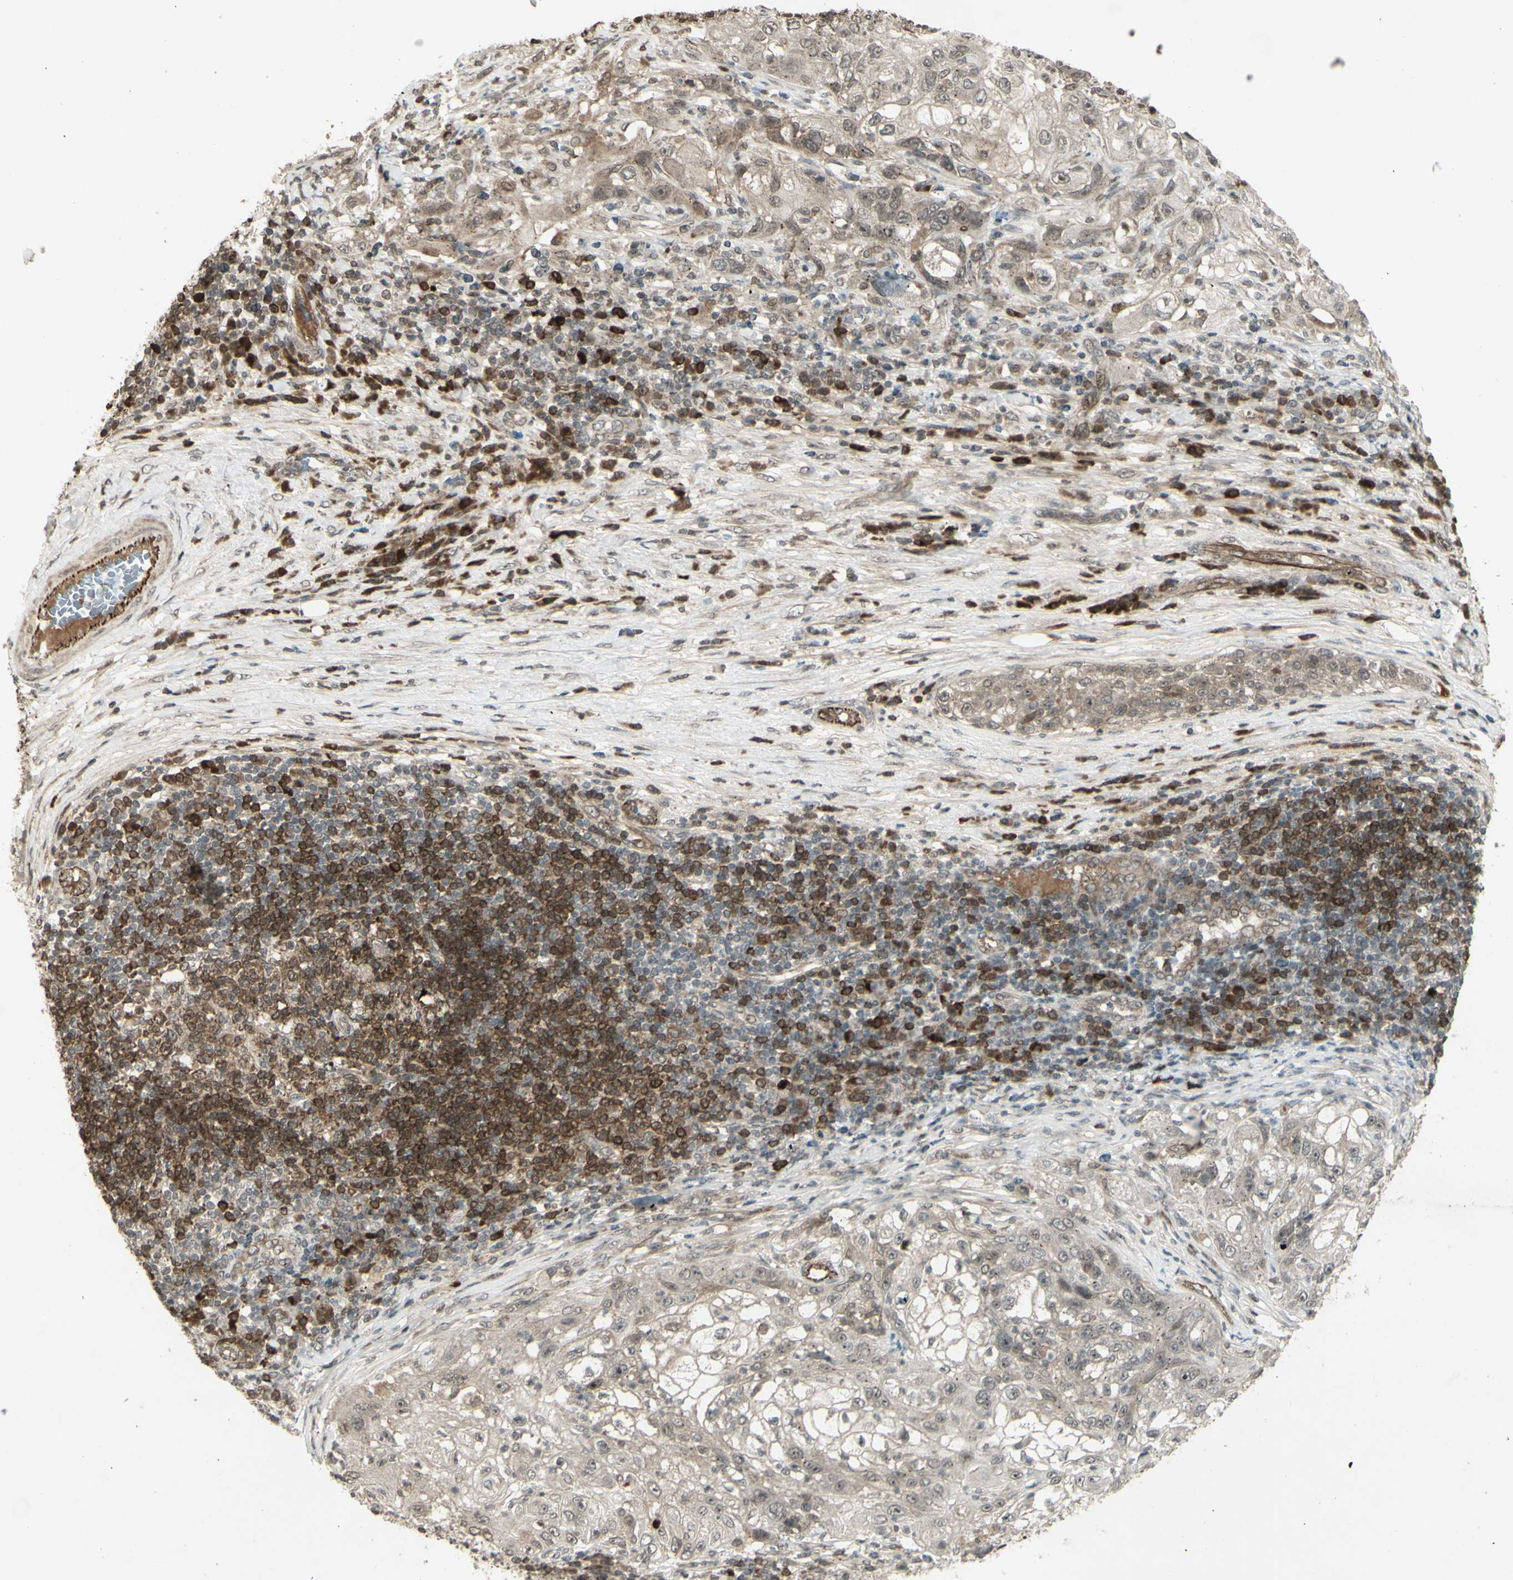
{"staining": {"intensity": "weak", "quantity": ">75%", "location": "cytoplasmic/membranous"}, "tissue": "lung cancer", "cell_type": "Tumor cells", "image_type": "cancer", "snomed": [{"axis": "morphology", "description": "Inflammation, NOS"}, {"axis": "morphology", "description": "Squamous cell carcinoma, NOS"}, {"axis": "topography", "description": "Lymph node"}, {"axis": "topography", "description": "Soft tissue"}, {"axis": "topography", "description": "Lung"}], "caption": "An IHC micrograph of tumor tissue is shown. Protein staining in brown labels weak cytoplasmic/membranous positivity in lung squamous cell carcinoma within tumor cells. (DAB (3,3'-diaminobenzidine) IHC, brown staining for protein, blue staining for nuclei).", "gene": "BLNK", "patient": {"sex": "male", "age": 66}}